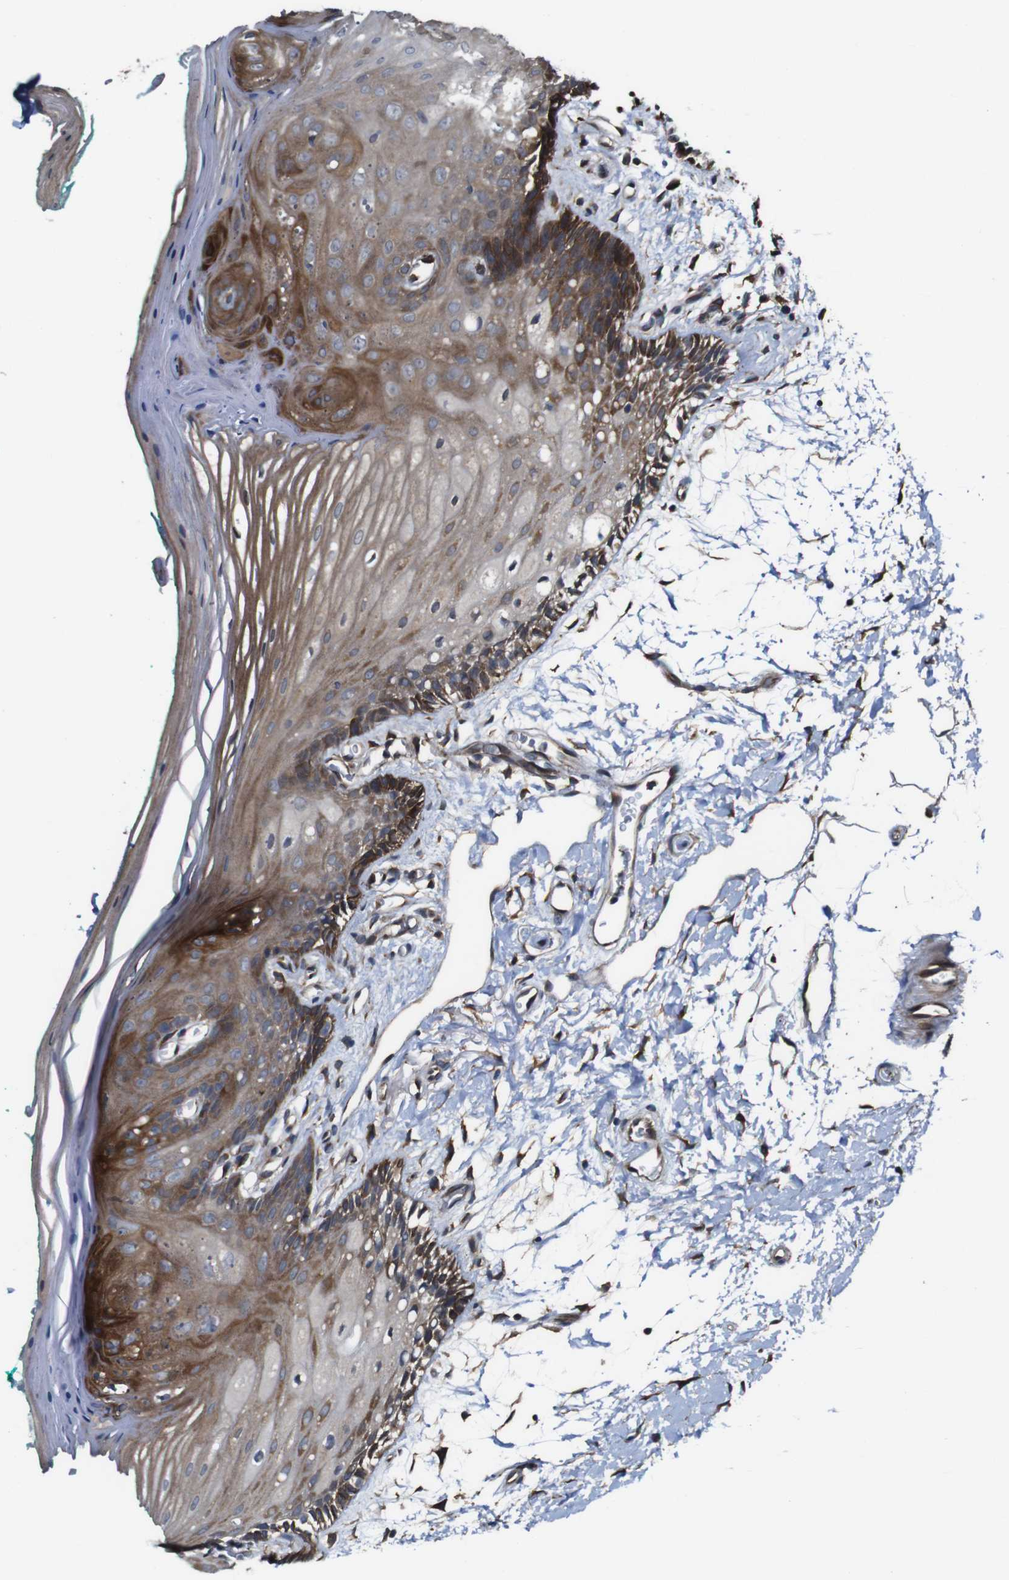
{"staining": {"intensity": "moderate", "quantity": ">75%", "location": "cytoplasmic/membranous"}, "tissue": "oral mucosa", "cell_type": "Squamous epithelial cells", "image_type": "normal", "snomed": [{"axis": "morphology", "description": "Normal tissue, NOS"}, {"axis": "topography", "description": "Skeletal muscle"}, {"axis": "topography", "description": "Oral tissue"}, {"axis": "topography", "description": "Peripheral nerve tissue"}], "caption": "A medium amount of moderate cytoplasmic/membranous staining is appreciated in approximately >75% of squamous epithelial cells in unremarkable oral mucosa. Using DAB (brown) and hematoxylin (blue) stains, captured at high magnification using brightfield microscopy.", "gene": "PCOLCE2", "patient": {"sex": "female", "age": 84}}